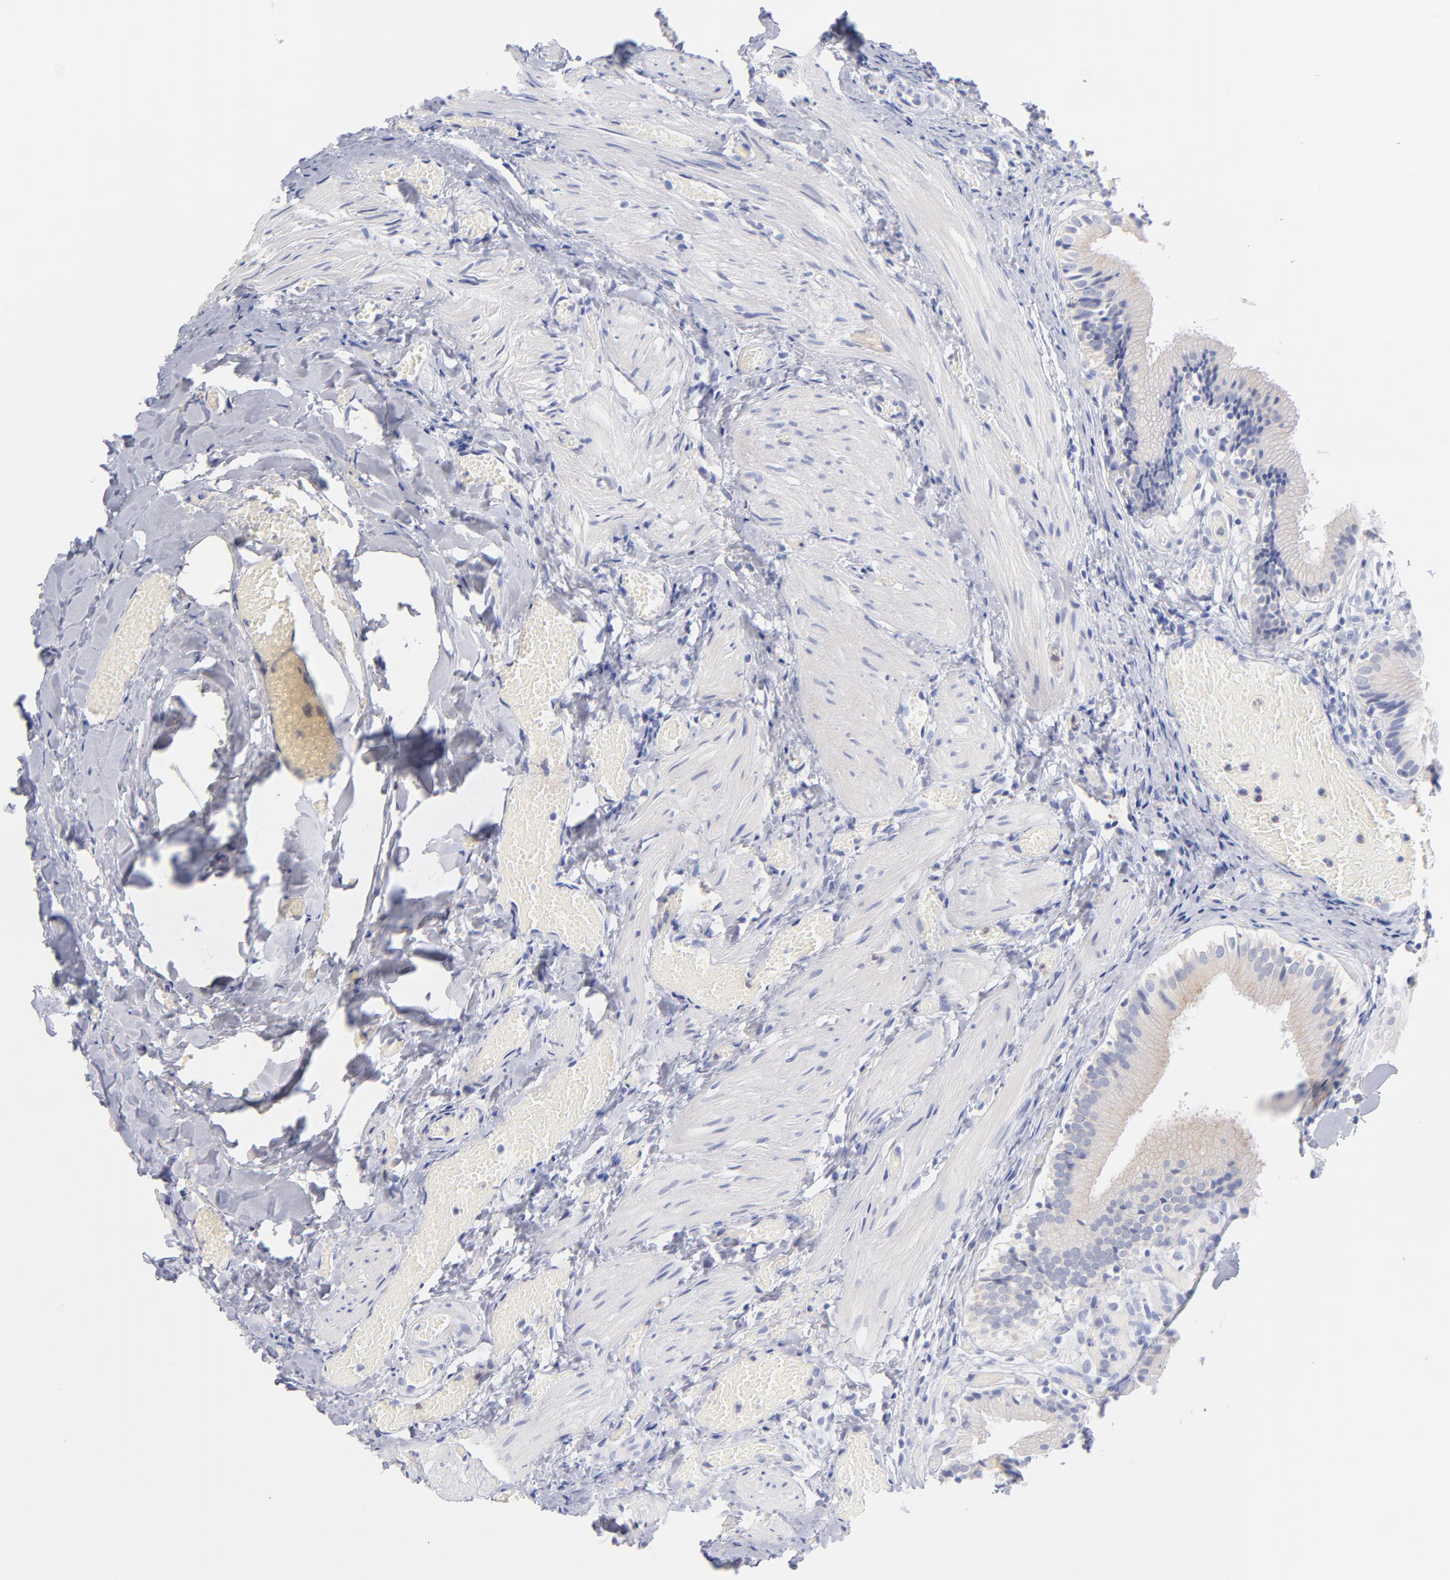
{"staining": {"intensity": "negative", "quantity": "none", "location": "none"}, "tissue": "gallbladder", "cell_type": "Glandular cells", "image_type": "normal", "snomed": [{"axis": "morphology", "description": "Normal tissue, NOS"}, {"axis": "topography", "description": "Gallbladder"}], "caption": "Glandular cells show no significant positivity in normal gallbladder. The staining was performed using DAB to visualize the protein expression in brown, while the nuclei were stained in blue with hematoxylin (Magnification: 20x).", "gene": "BID", "patient": {"sex": "male", "age": 65}}